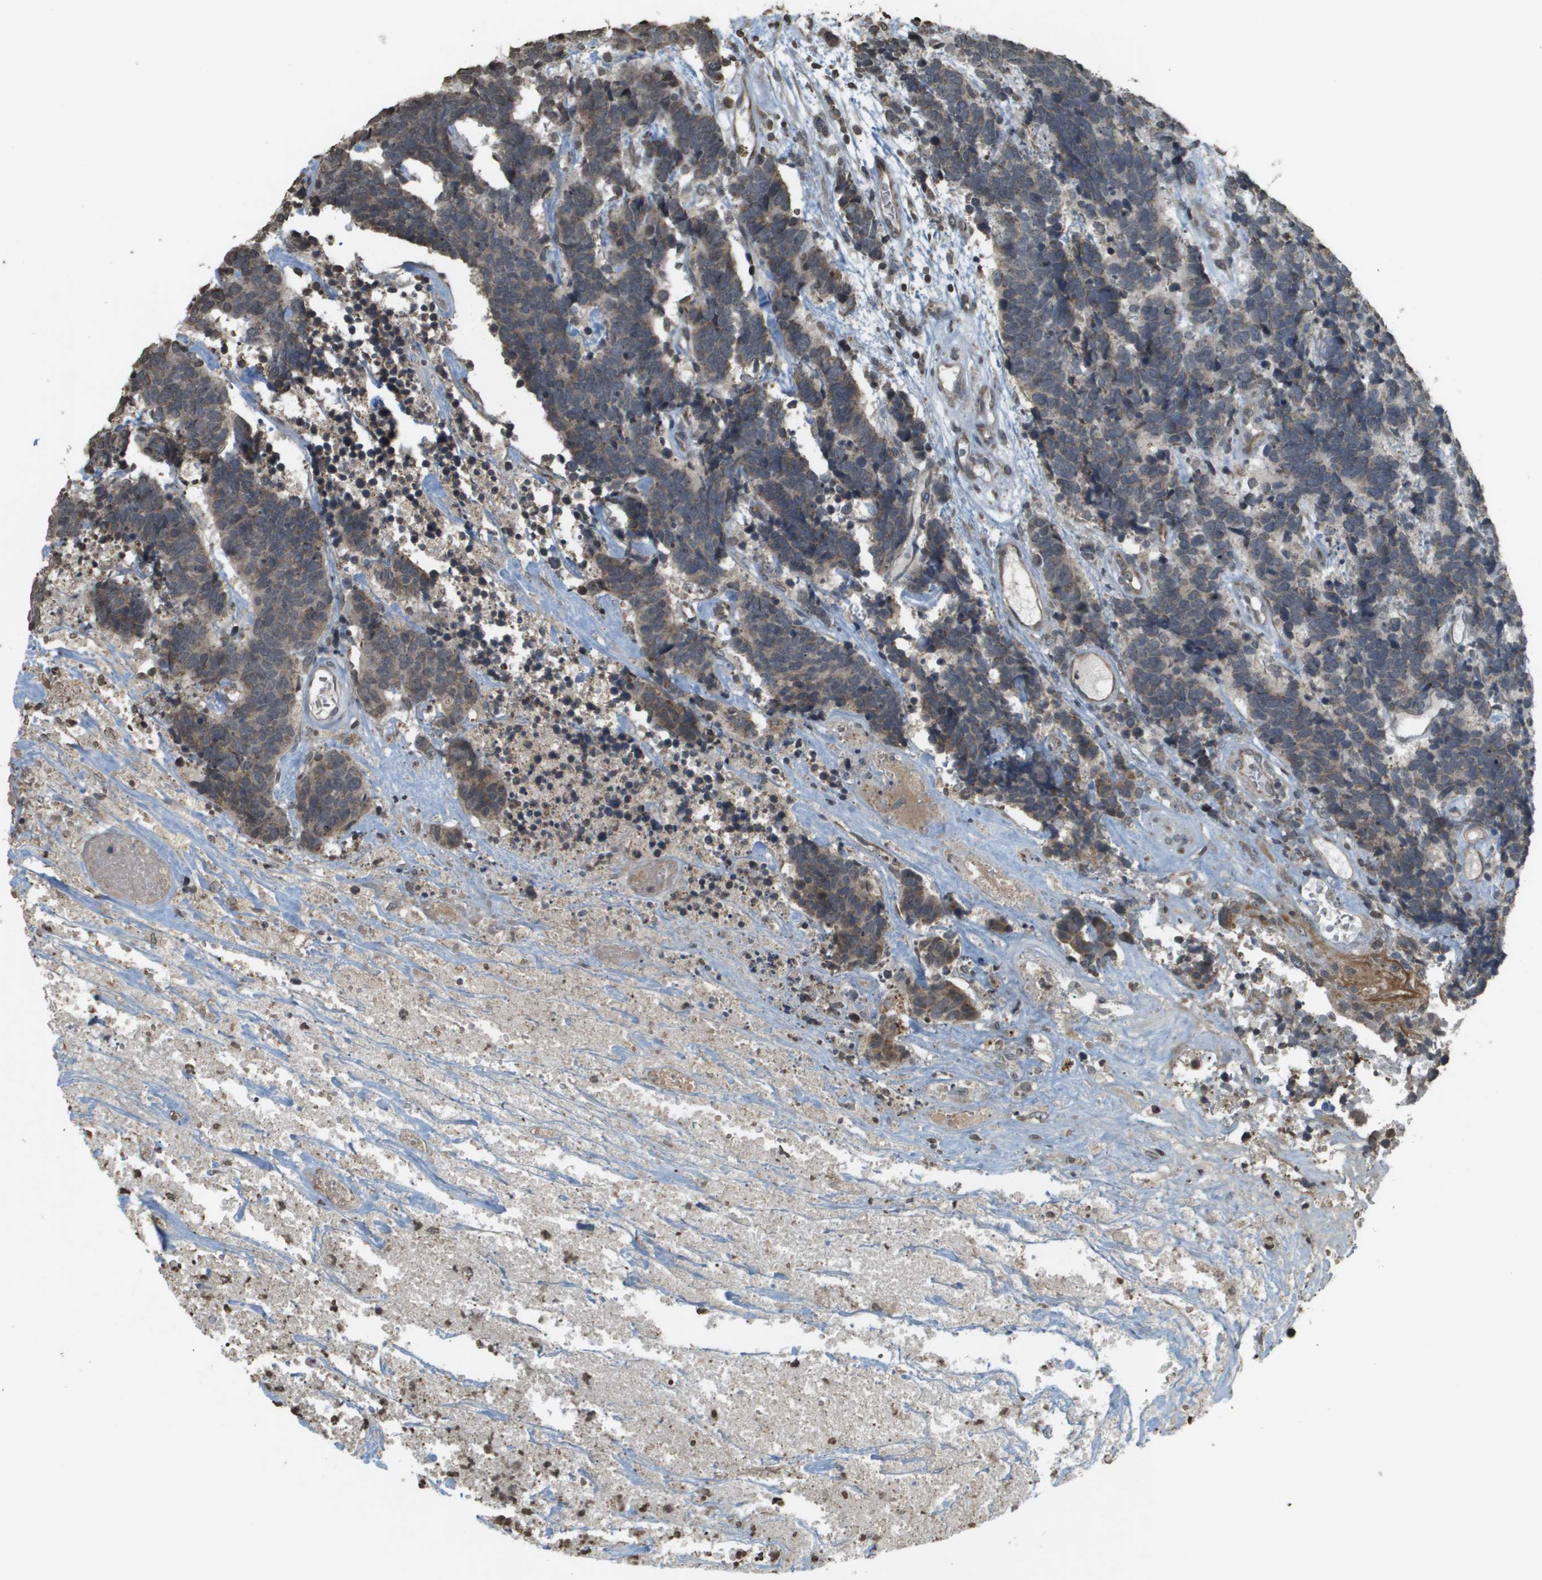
{"staining": {"intensity": "weak", "quantity": ">75%", "location": "cytoplasmic/membranous"}, "tissue": "carcinoid", "cell_type": "Tumor cells", "image_type": "cancer", "snomed": [{"axis": "morphology", "description": "Carcinoma, NOS"}, {"axis": "morphology", "description": "Carcinoid, malignant, NOS"}, {"axis": "topography", "description": "Urinary bladder"}], "caption": "A brown stain highlights weak cytoplasmic/membranous staining of a protein in human malignant carcinoid tumor cells.", "gene": "RAB21", "patient": {"sex": "male", "age": 57}}